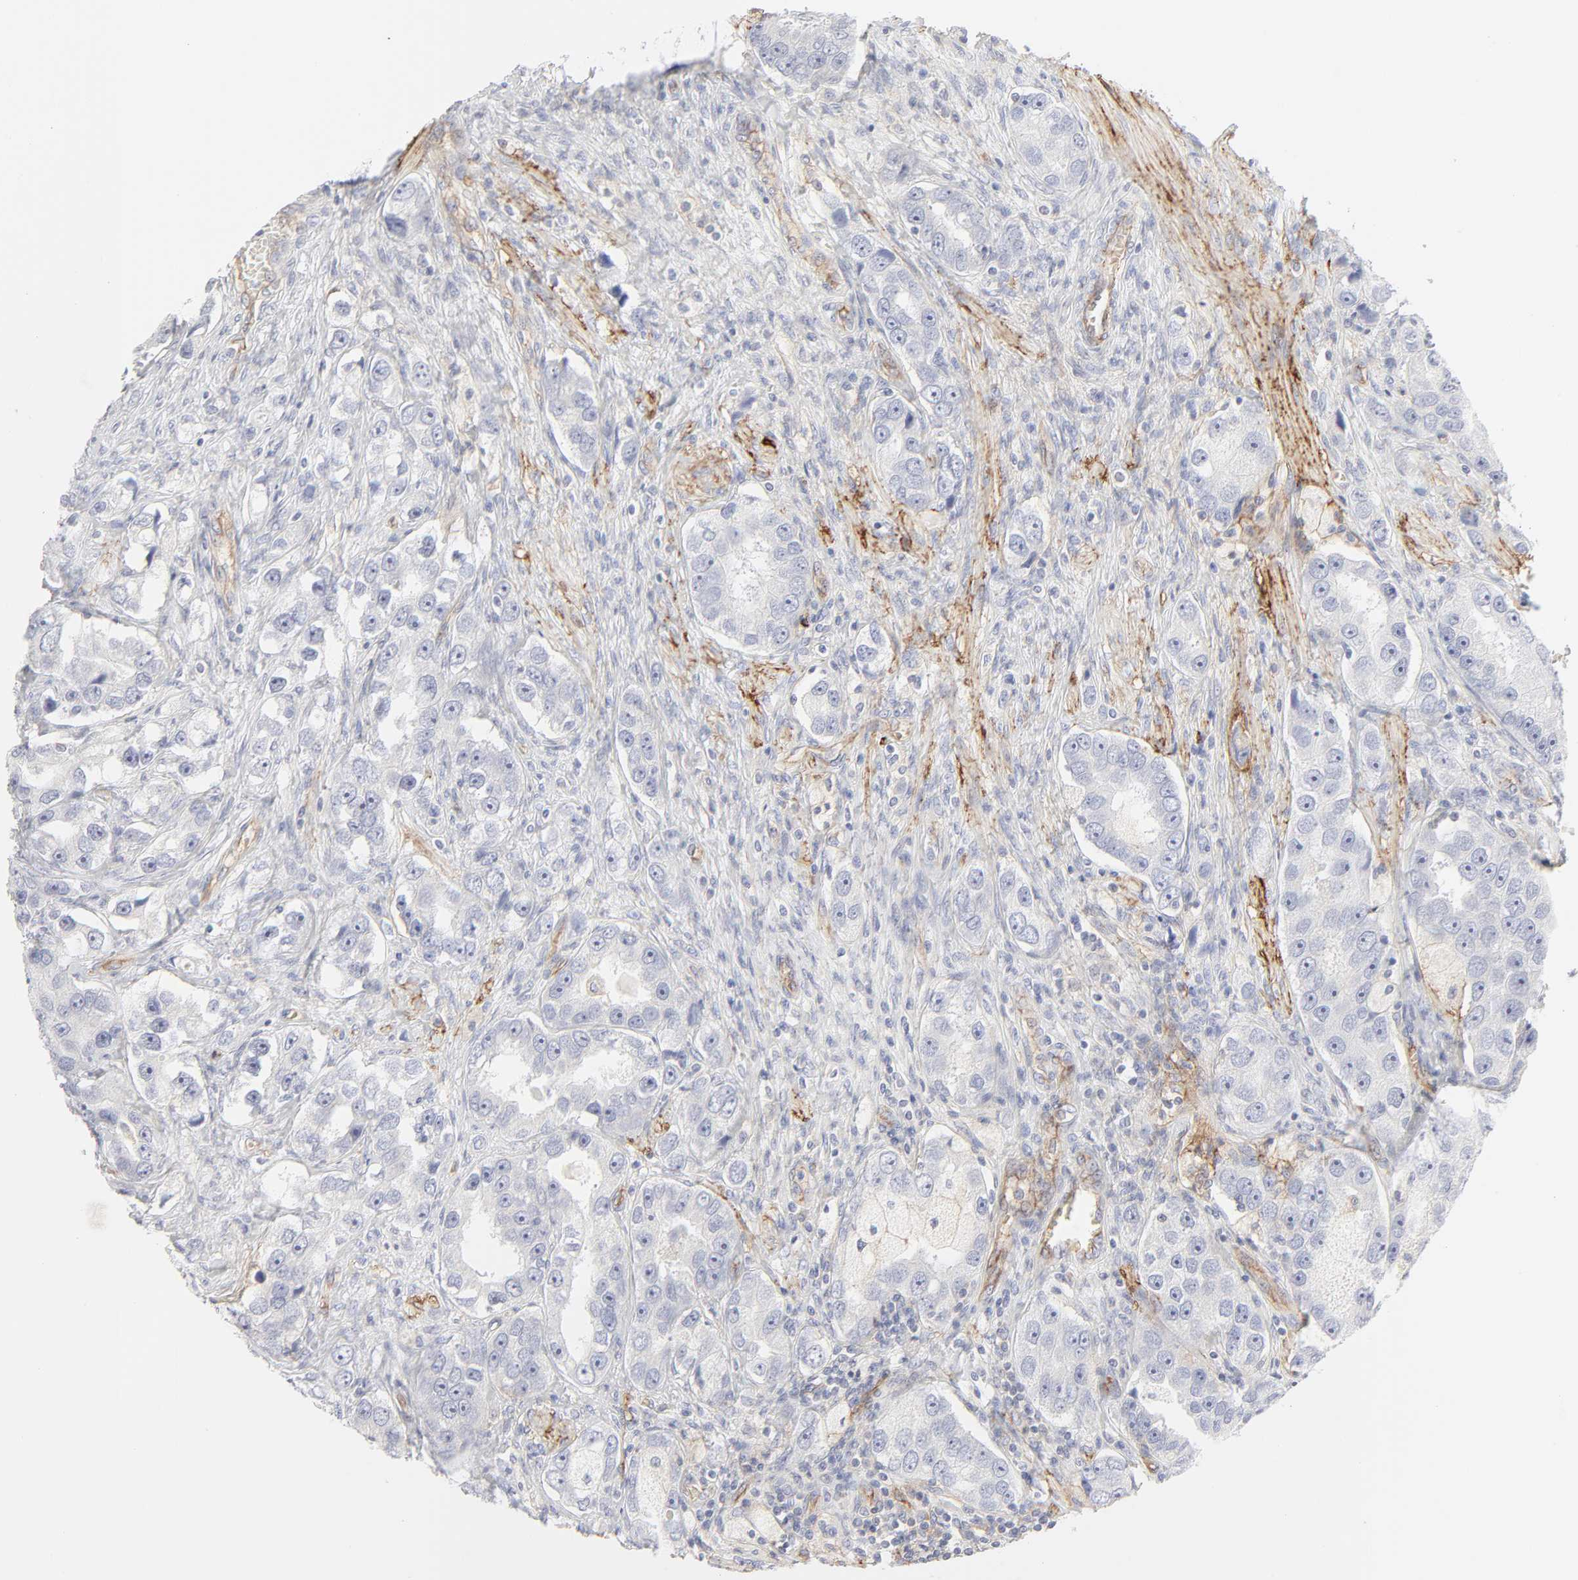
{"staining": {"intensity": "negative", "quantity": "none", "location": "none"}, "tissue": "prostate cancer", "cell_type": "Tumor cells", "image_type": "cancer", "snomed": [{"axis": "morphology", "description": "Adenocarcinoma, High grade"}, {"axis": "topography", "description": "Prostate"}], "caption": "The immunohistochemistry image has no significant staining in tumor cells of prostate adenocarcinoma (high-grade) tissue. (Brightfield microscopy of DAB (3,3'-diaminobenzidine) IHC at high magnification).", "gene": "ITGA5", "patient": {"sex": "male", "age": 63}}